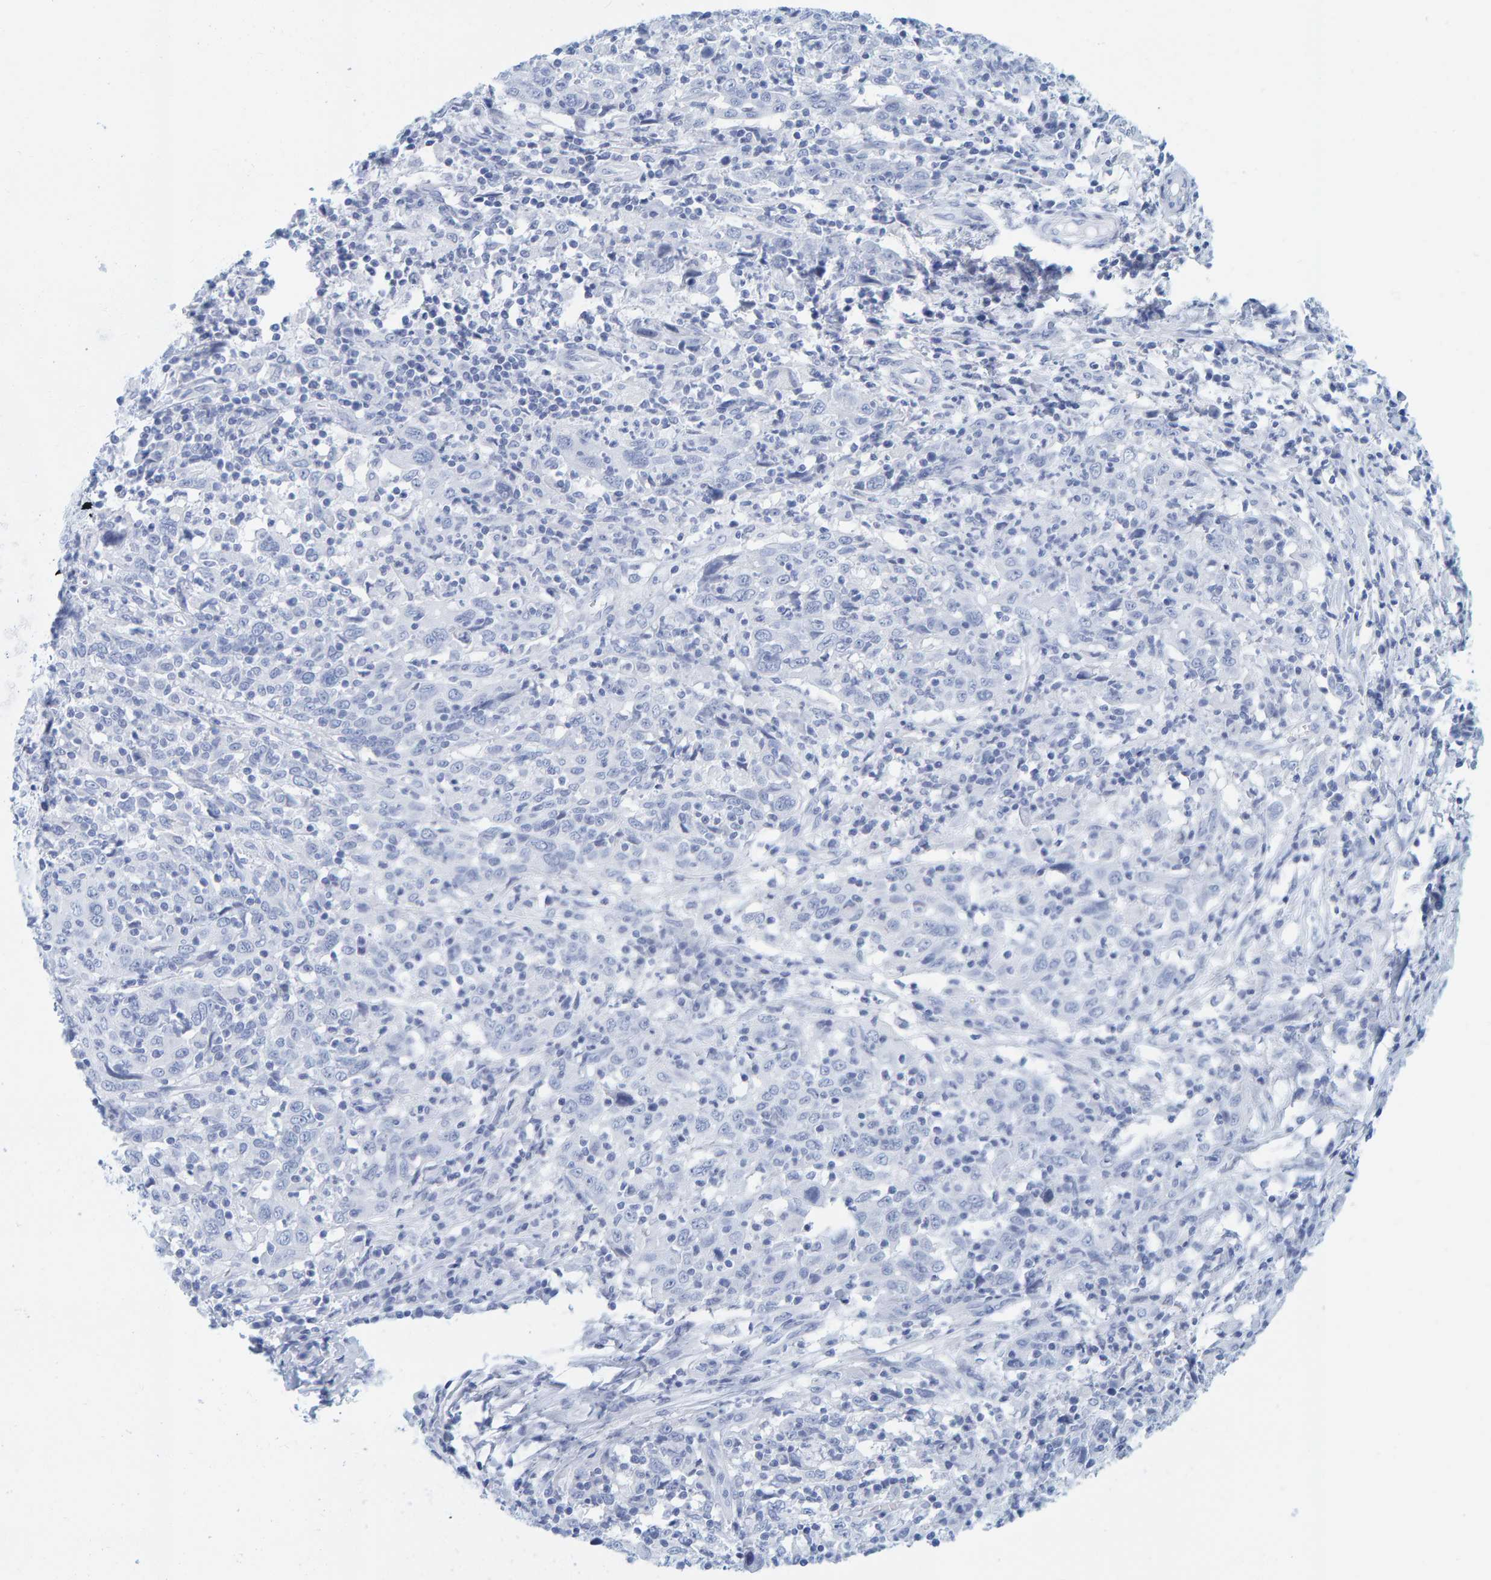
{"staining": {"intensity": "negative", "quantity": "none", "location": "none"}, "tissue": "cervical cancer", "cell_type": "Tumor cells", "image_type": "cancer", "snomed": [{"axis": "morphology", "description": "Squamous cell carcinoma, NOS"}, {"axis": "topography", "description": "Cervix"}], "caption": "Protein analysis of squamous cell carcinoma (cervical) demonstrates no significant positivity in tumor cells. (DAB IHC with hematoxylin counter stain).", "gene": "SFTPC", "patient": {"sex": "female", "age": 46}}